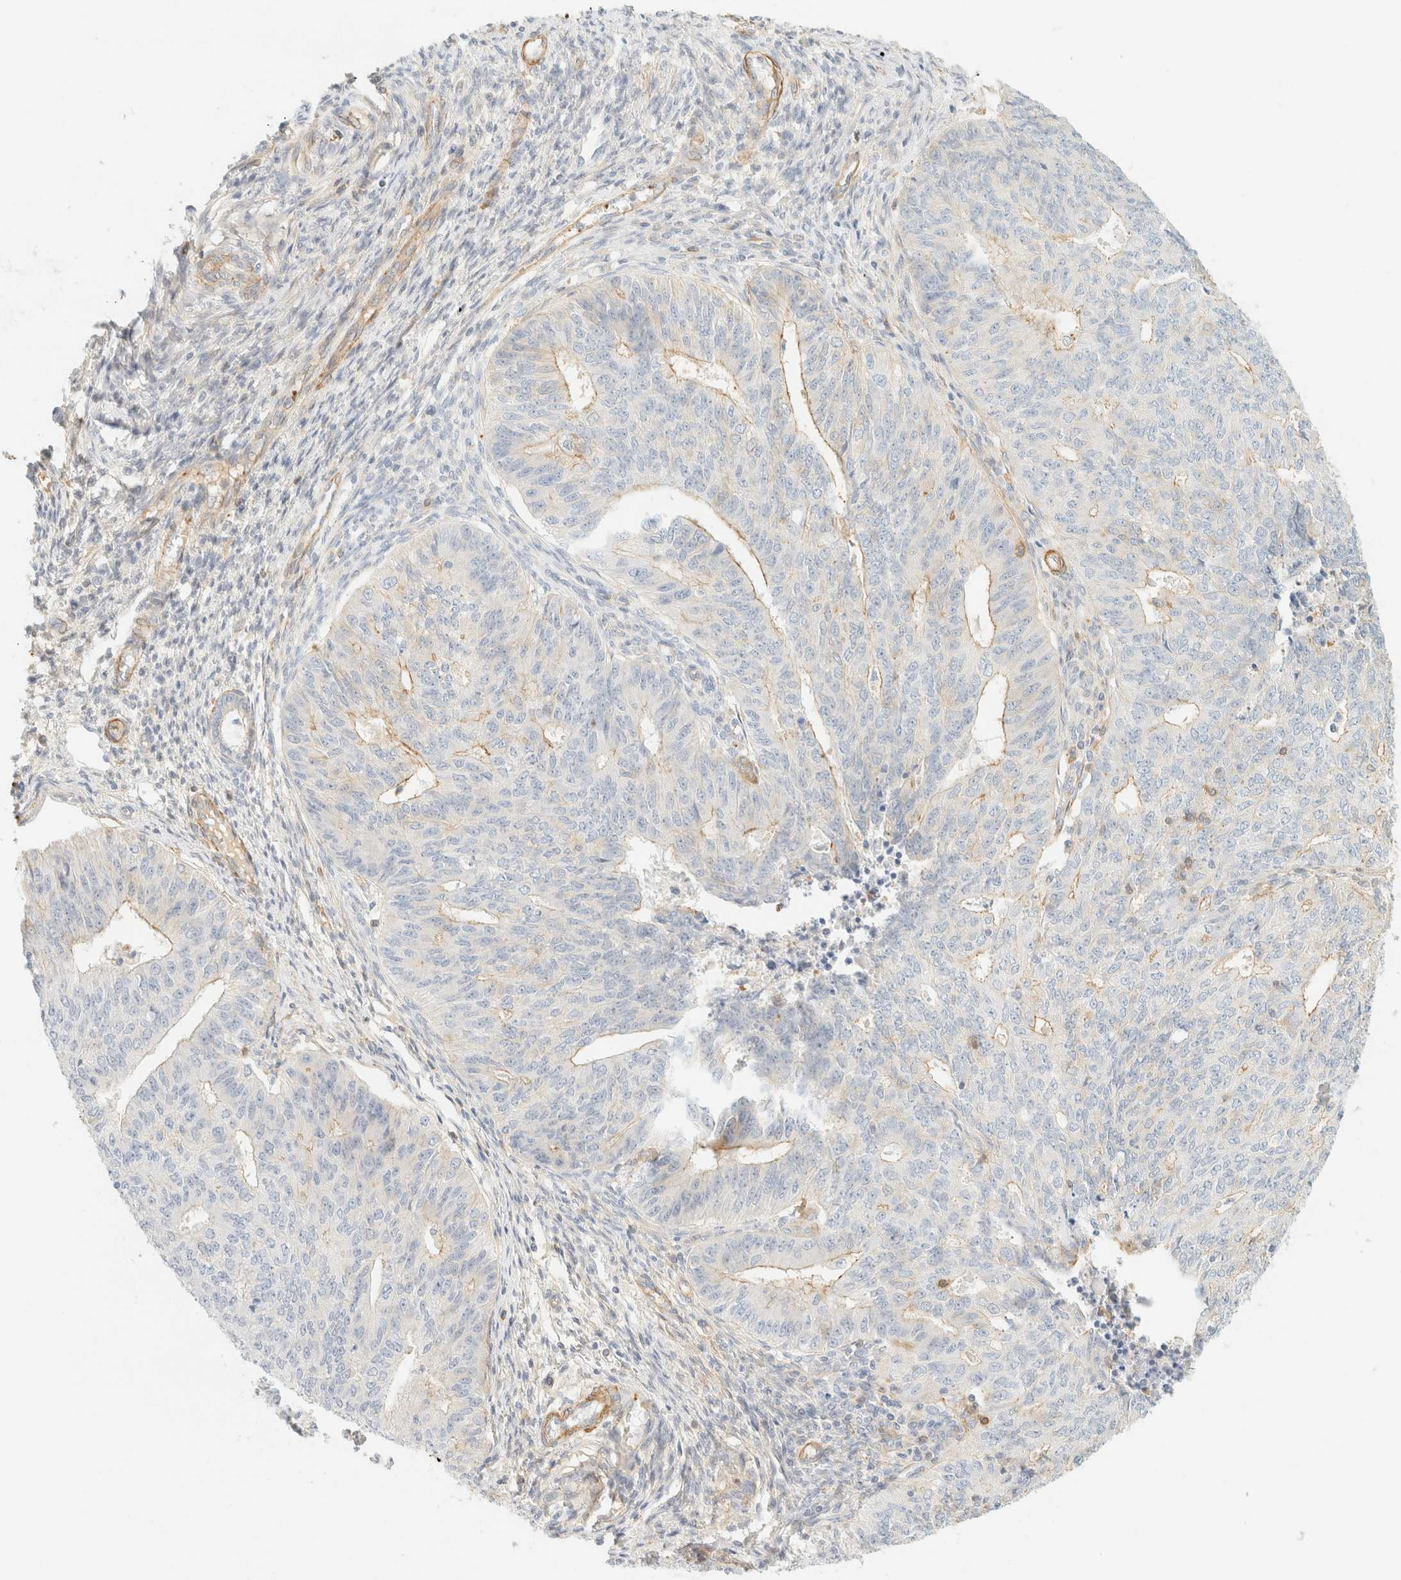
{"staining": {"intensity": "weak", "quantity": "<25%", "location": "cytoplasmic/membranous"}, "tissue": "endometrial cancer", "cell_type": "Tumor cells", "image_type": "cancer", "snomed": [{"axis": "morphology", "description": "Adenocarcinoma, NOS"}, {"axis": "topography", "description": "Endometrium"}], "caption": "Adenocarcinoma (endometrial) stained for a protein using immunohistochemistry (IHC) displays no expression tumor cells.", "gene": "OTOP2", "patient": {"sex": "female", "age": 32}}